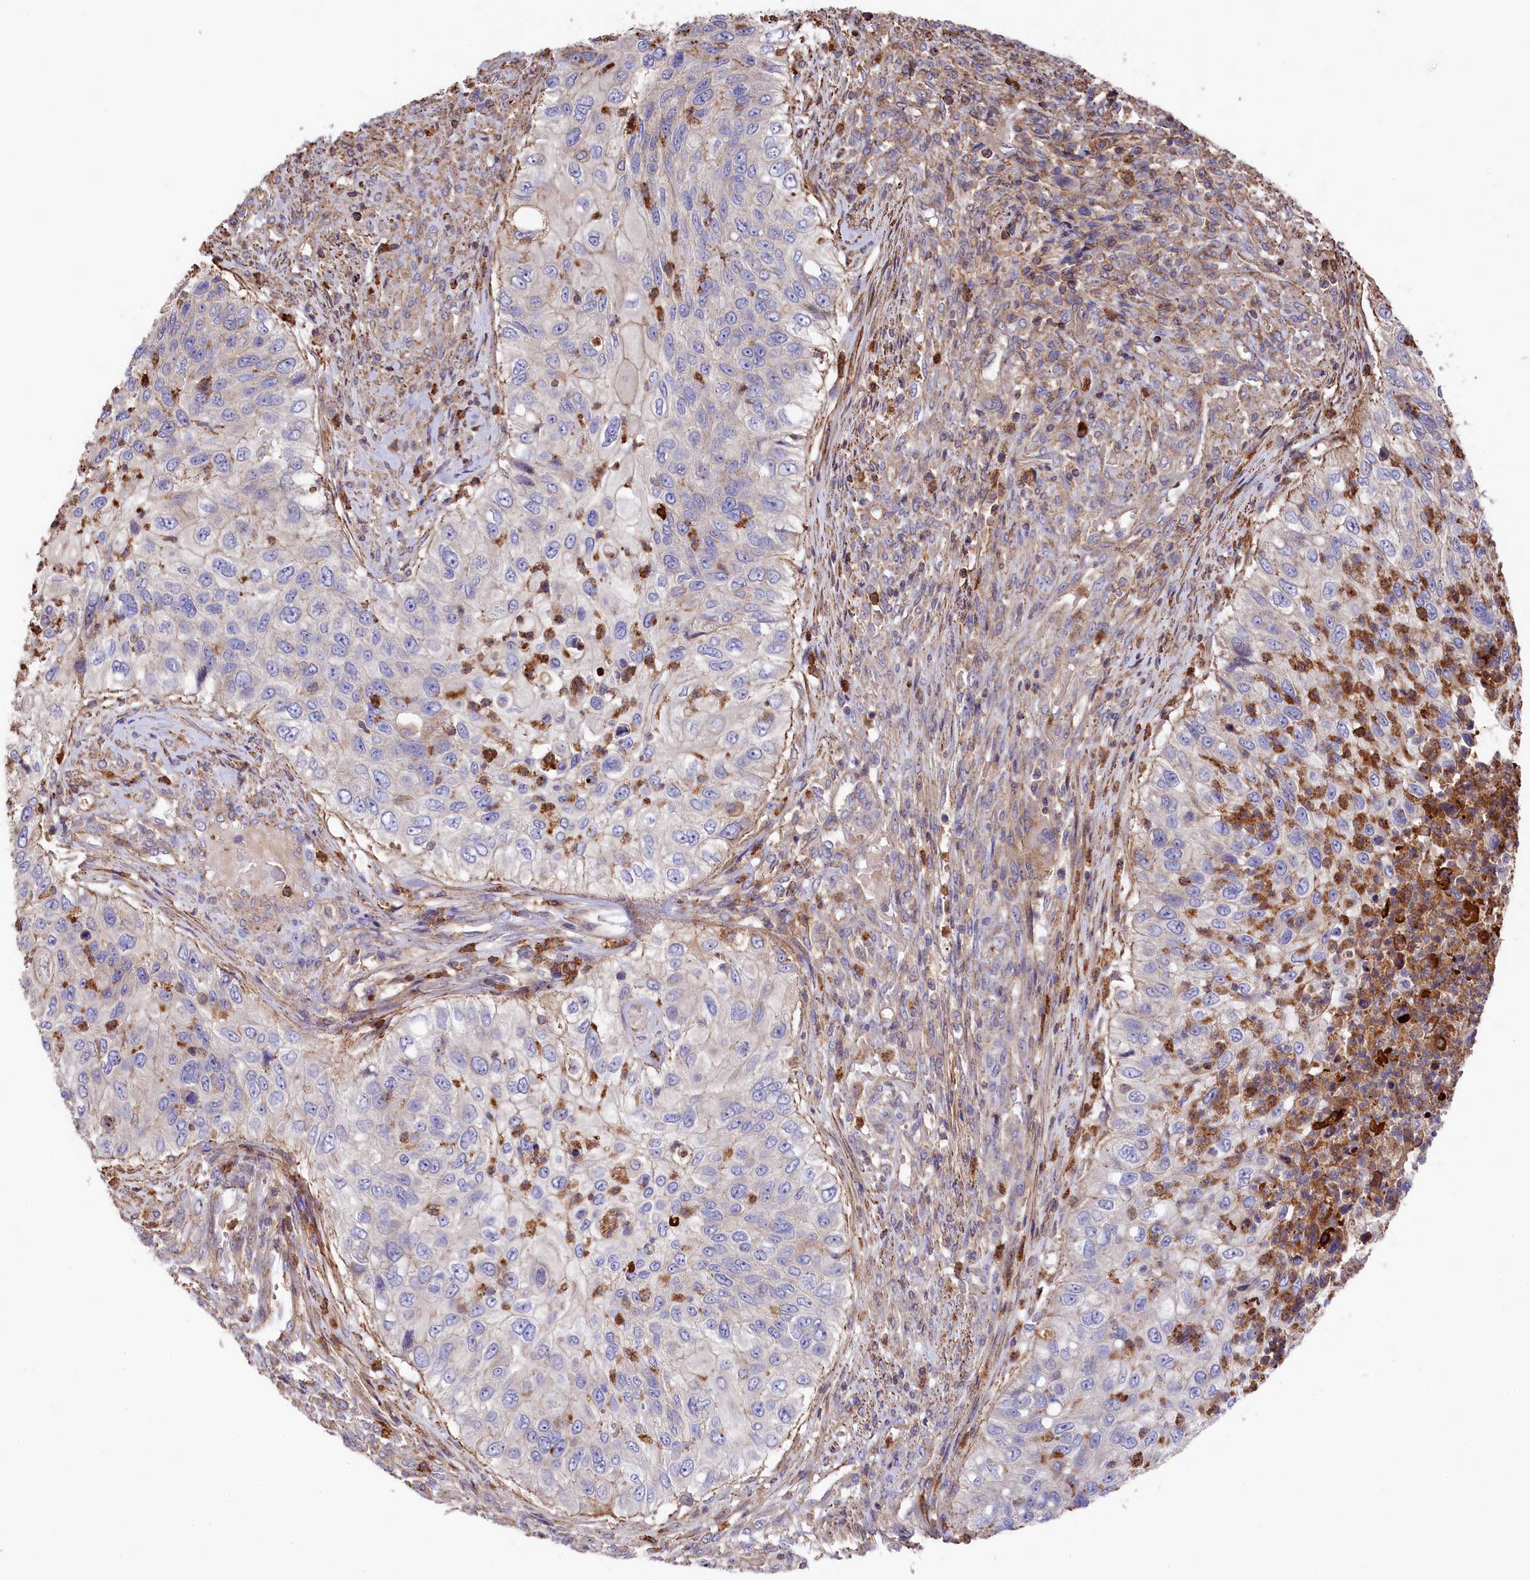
{"staining": {"intensity": "negative", "quantity": "none", "location": "none"}, "tissue": "urothelial cancer", "cell_type": "Tumor cells", "image_type": "cancer", "snomed": [{"axis": "morphology", "description": "Urothelial carcinoma, High grade"}, {"axis": "topography", "description": "Urinary bladder"}], "caption": "Tumor cells are negative for brown protein staining in urothelial carcinoma (high-grade).", "gene": "RAPSN", "patient": {"sex": "female", "age": 60}}